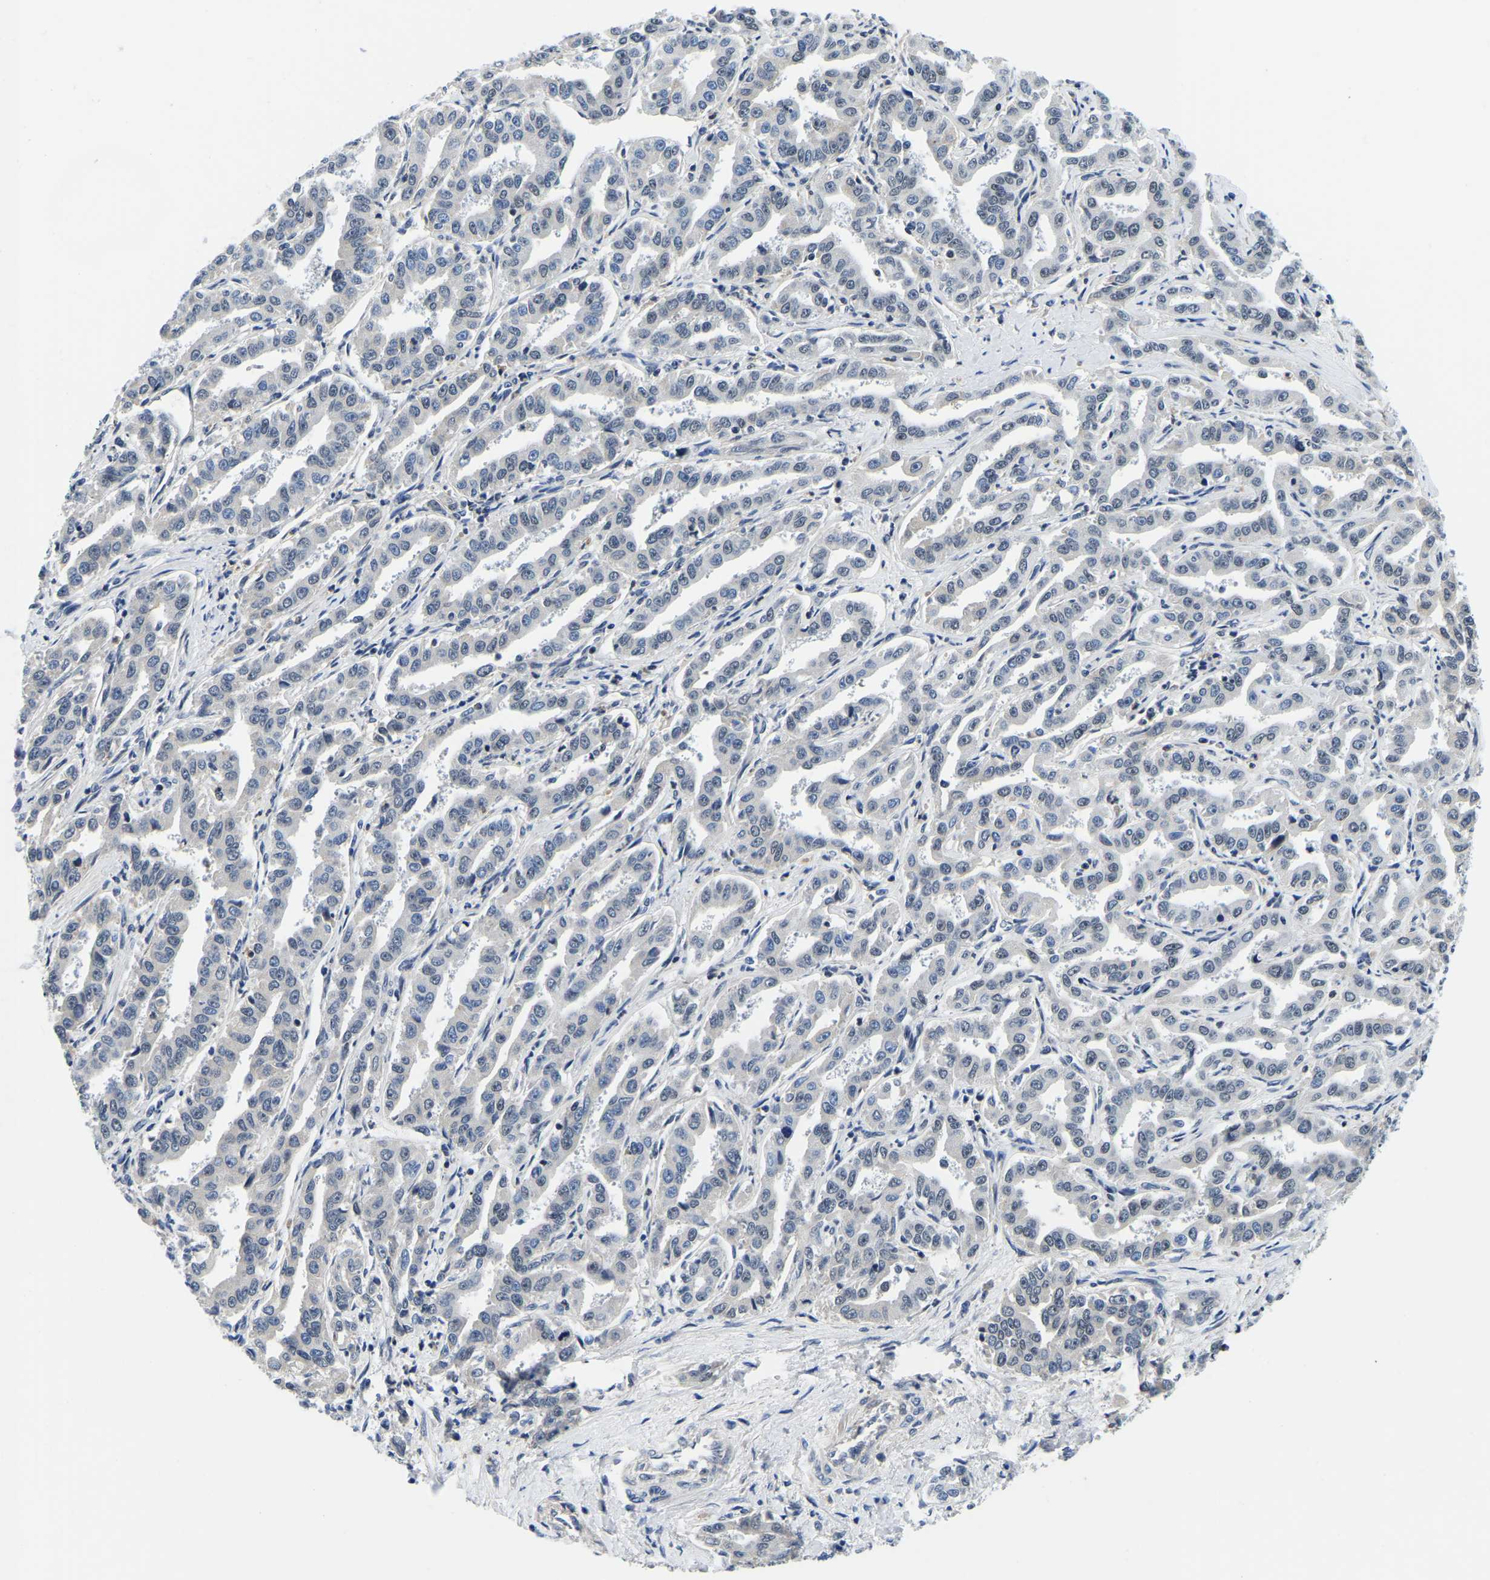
{"staining": {"intensity": "negative", "quantity": "none", "location": "none"}, "tissue": "liver cancer", "cell_type": "Tumor cells", "image_type": "cancer", "snomed": [{"axis": "morphology", "description": "Cholangiocarcinoma"}, {"axis": "topography", "description": "Liver"}], "caption": "The micrograph exhibits no significant positivity in tumor cells of liver cancer (cholangiocarcinoma).", "gene": "POLDIP3", "patient": {"sex": "male", "age": 59}}